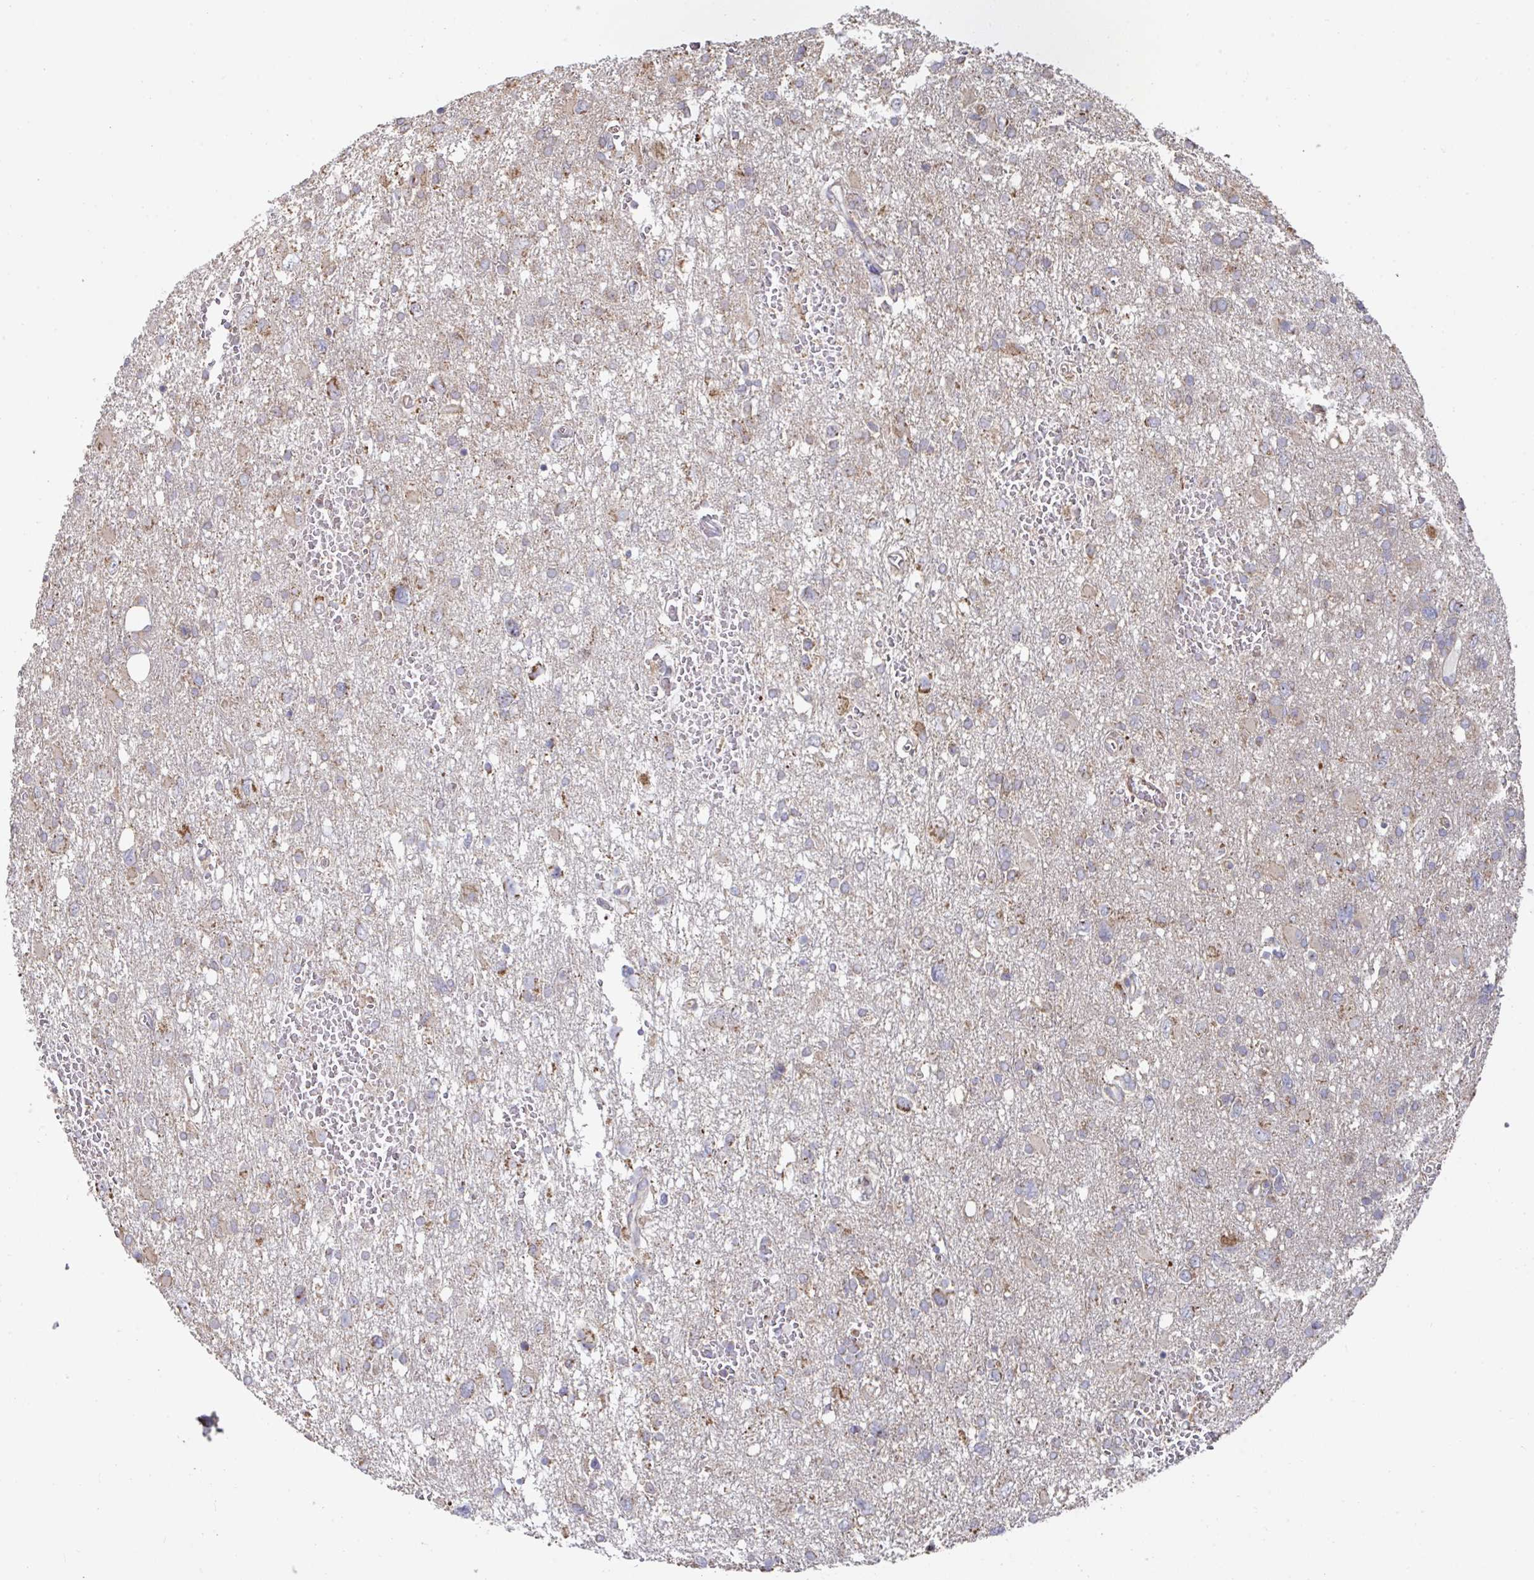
{"staining": {"intensity": "moderate", "quantity": "<25%", "location": "cytoplasmic/membranous"}, "tissue": "glioma", "cell_type": "Tumor cells", "image_type": "cancer", "snomed": [{"axis": "morphology", "description": "Glioma, malignant, High grade"}, {"axis": "topography", "description": "Brain"}], "caption": "This photomicrograph shows immunohistochemistry staining of glioma, with low moderate cytoplasmic/membranous positivity in about <25% of tumor cells.", "gene": "DZANK1", "patient": {"sex": "male", "age": 61}}